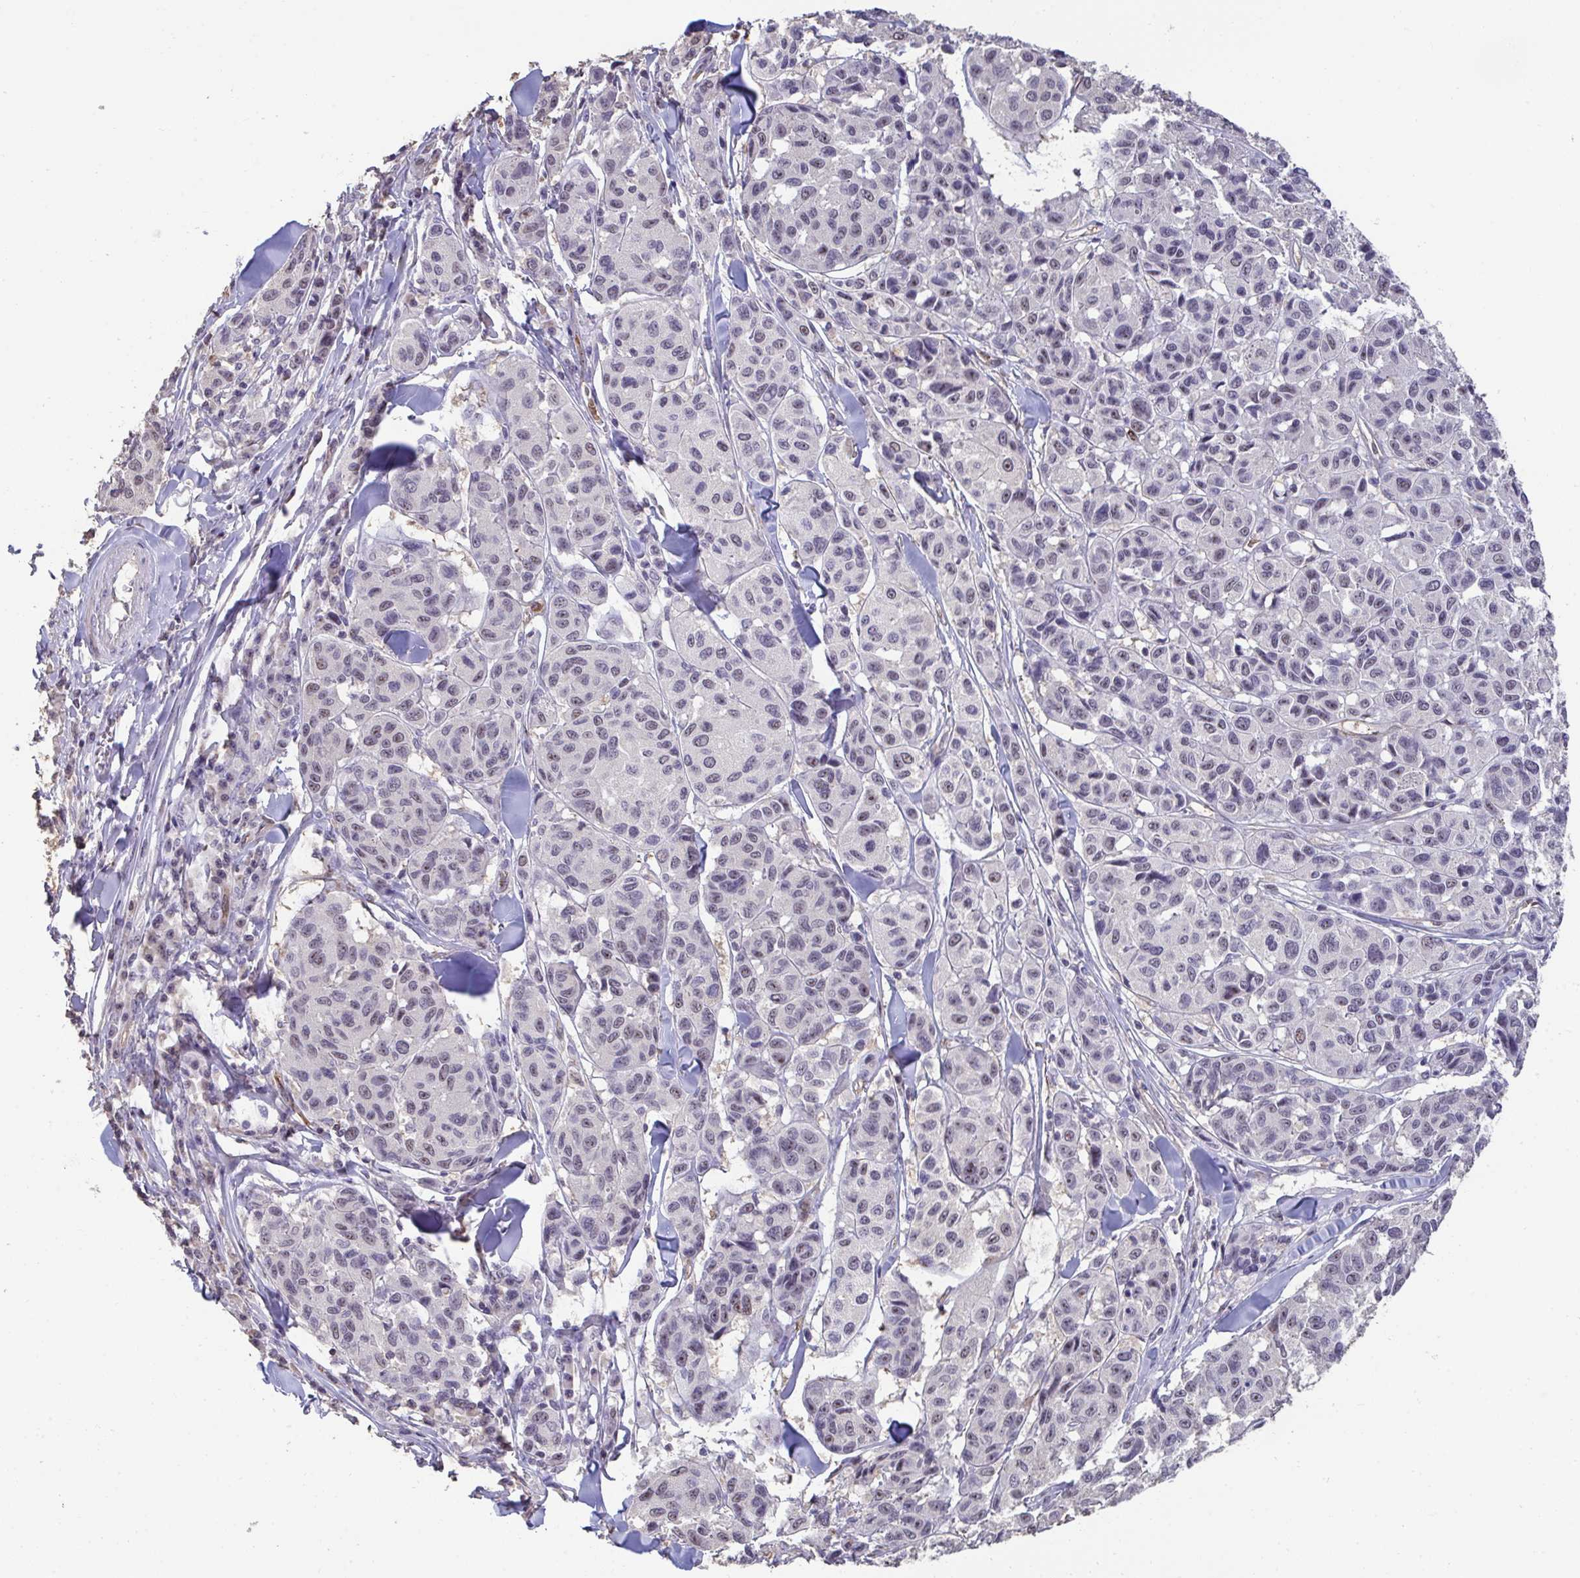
{"staining": {"intensity": "weak", "quantity": "25%-75%", "location": "nuclear"}, "tissue": "melanoma", "cell_type": "Tumor cells", "image_type": "cancer", "snomed": [{"axis": "morphology", "description": "Malignant melanoma, NOS"}, {"axis": "topography", "description": "Skin"}], "caption": "Malignant melanoma stained for a protein (brown) exhibits weak nuclear positive staining in approximately 25%-75% of tumor cells.", "gene": "SENP3", "patient": {"sex": "female", "age": 66}}